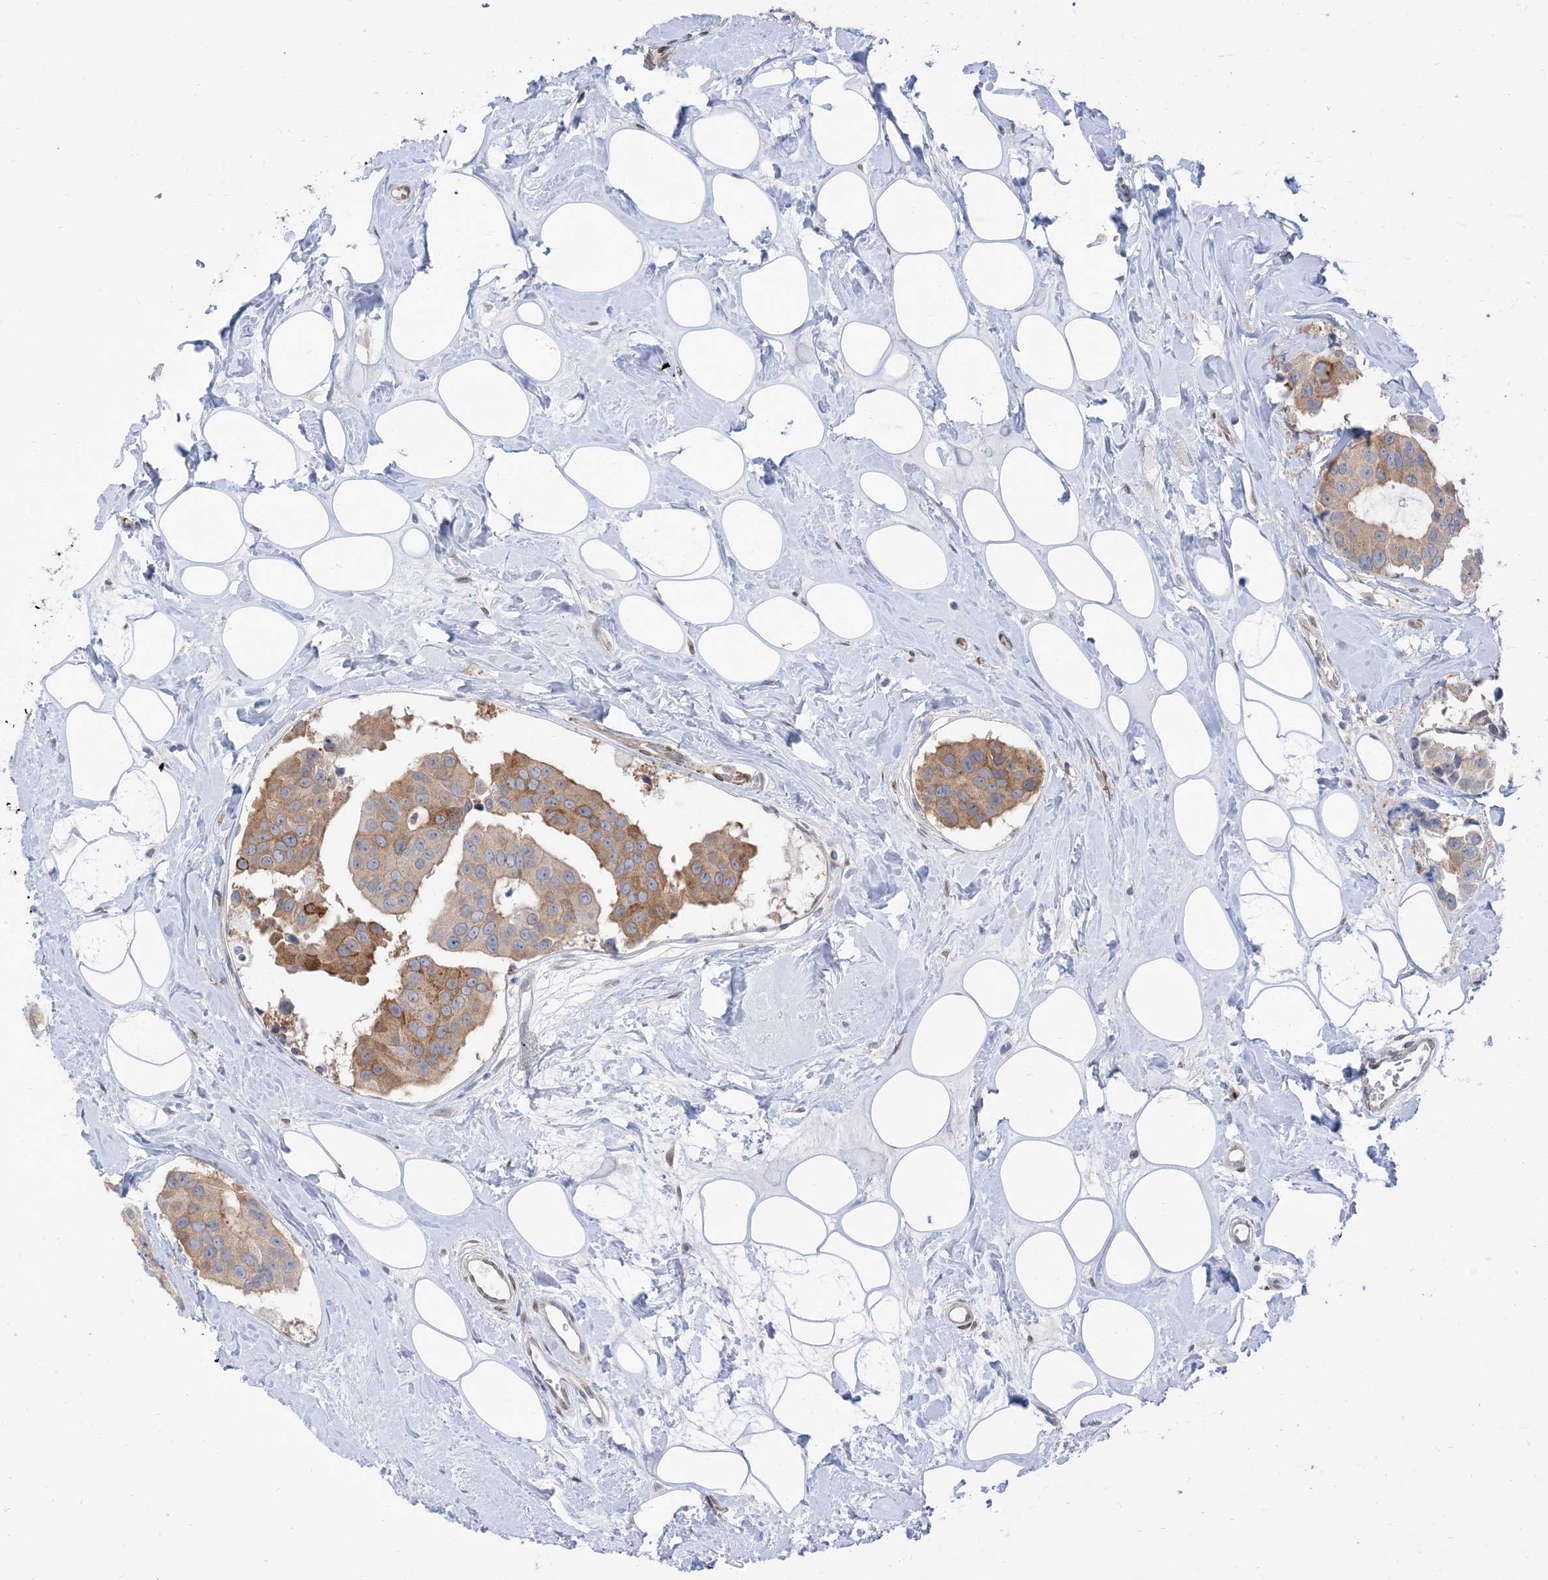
{"staining": {"intensity": "moderate", "quantity": "<25%", "location": "cytoplasmic/membranous"}, "tissue": "breast cancer", "cell_type": "Tumor cells", "image_type": "cancer", "snomed": [{"axis": "morphology", "description": "Normal tissue, NOS"}, {"axis": "morphology", "description": "Duct carcinoma"}, {"axis": "topography", "description": "Breast"}], "caption": "IHC of breast intraductal carcinoma exhibits low levels of moderate cytoplasmic/membranous staining in about <25% of tumor cells. The protein of interest is stained brown, and the nuclei are stained in blue (DAB (3,3'-diaminobenzidine) IHC with brightfield microscopy, high magnification).", "gene": "RIN1", "patient": {"sex": "female", "age": 39}}